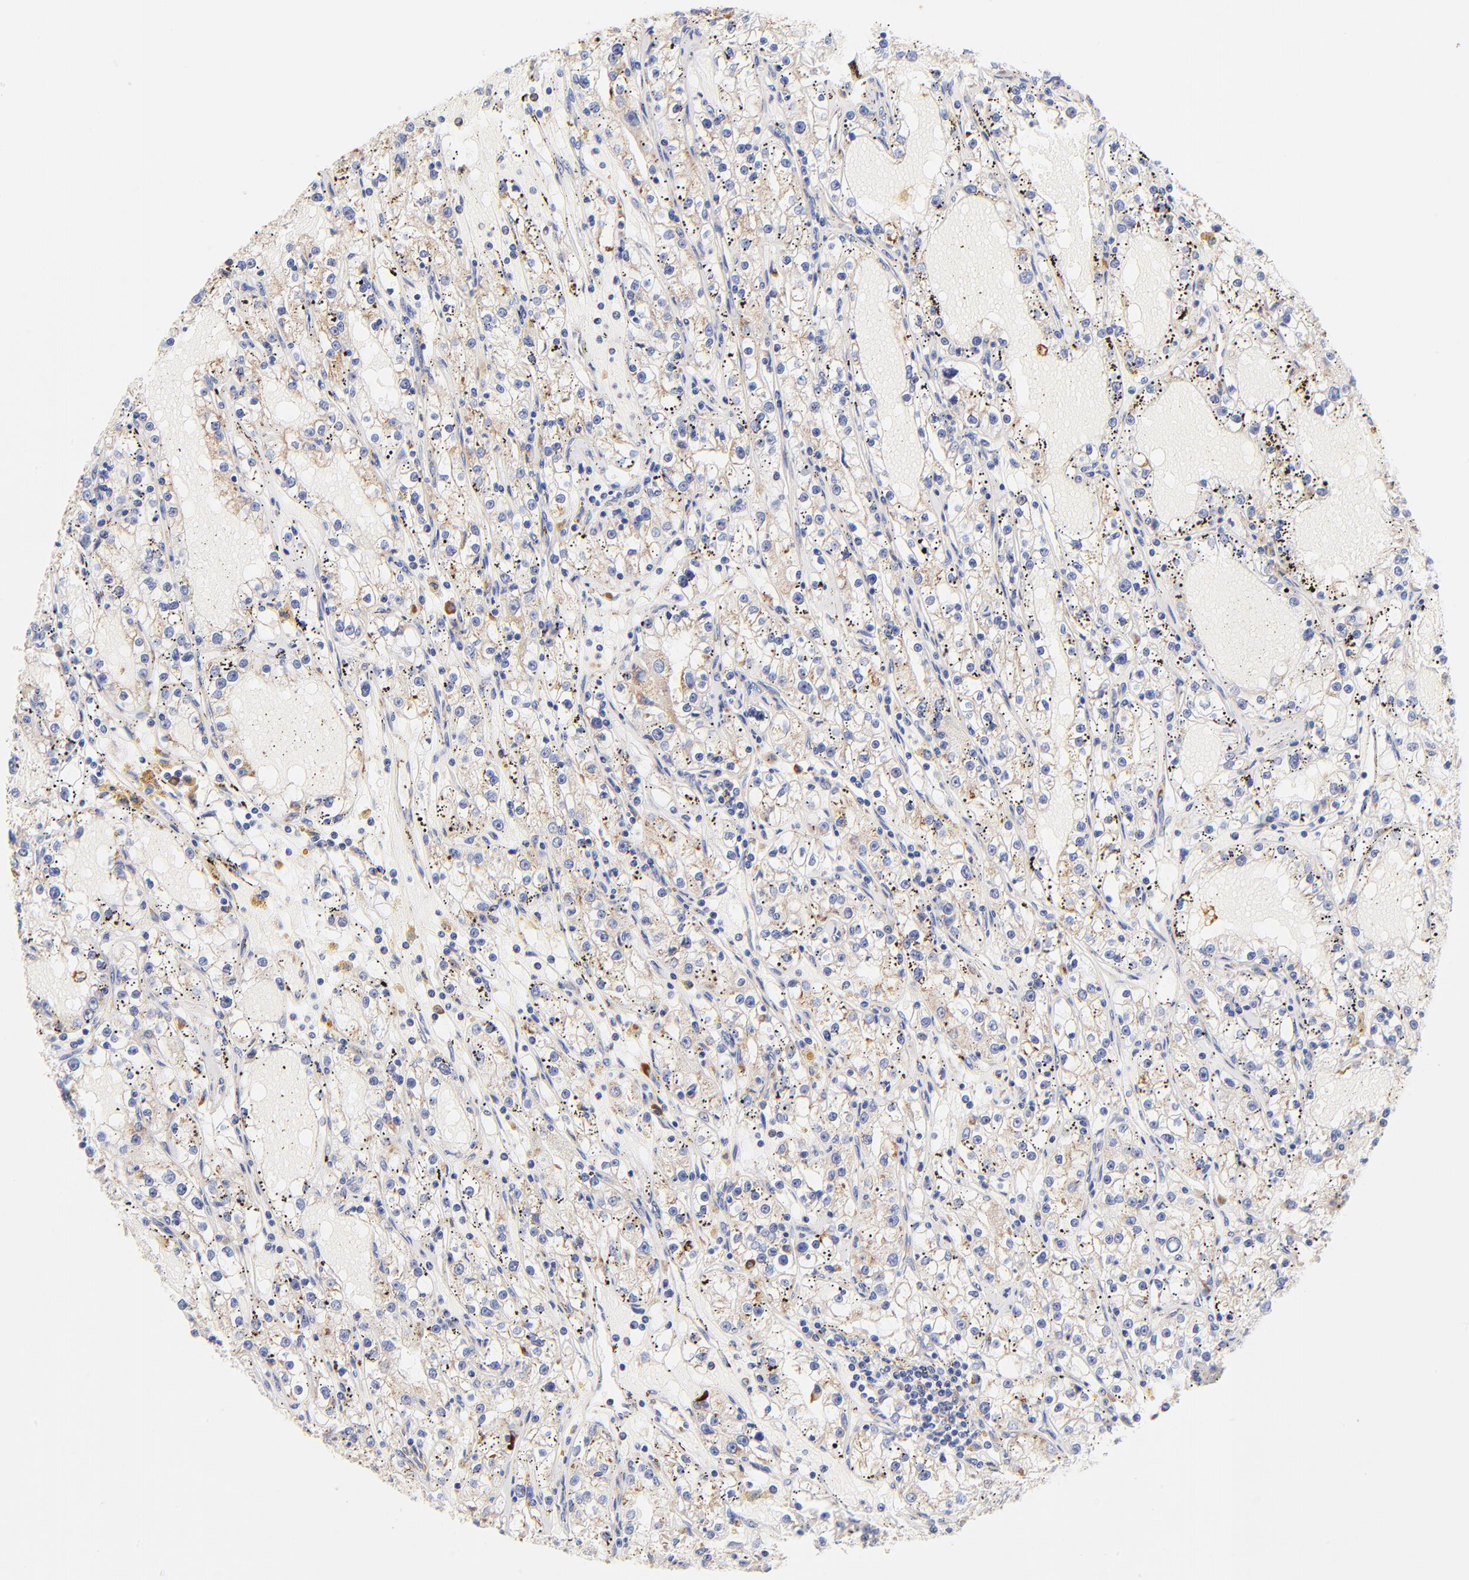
{"staining": {"intensity": "weak", "quantity": "25%-75%", "location": "cytoplasmic/membranous"}, "tissue": "renal cancer", "cell_type": "Tumor cells", "image_type": "cancer", "snomed": [{"axis": "morphology", "description": "Adenocarcinoma, NOS"}, {"axis": "topography", "description": "Kidney"}], "caption": "Adenocarcinoma (renal) tissue reveals weak cytoplasmic/membranous positivity in about 25%-75% of tumor cells, visualized by immunohistochemistry.", "gene": "RPL27", "patient": {"sex": "male", "age": 56}}